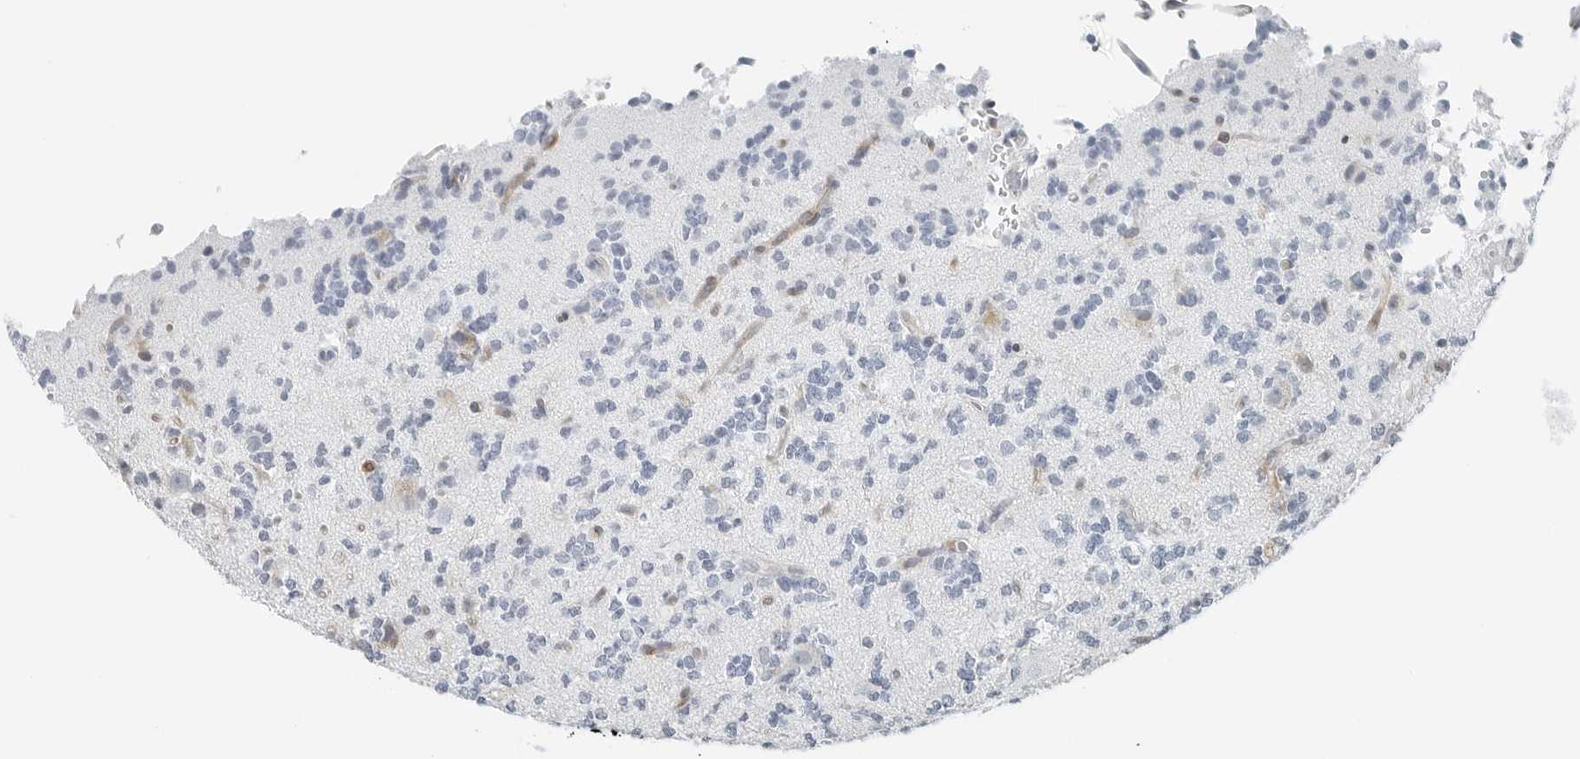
{"staining": {"intensity": "negative", "quantity": "none", "location": "none"}, "tissue": "glioma", "cell_type": "Tumor cells", "image_type": "cancer", "snomed": [{"axis": "morphology", "description": "Glioma, malignant, High grade"}, {"axis": "topography", "description": "Brain"}], "caption": "DAB (3,3'-diaminobenzidine) immunohistochemical staining of human malignant glioma (high-grade) demonstrates no significant staining in tumor cells.", "gene": "P4HA2", "patient": {"sex": "female", "age": 62}}